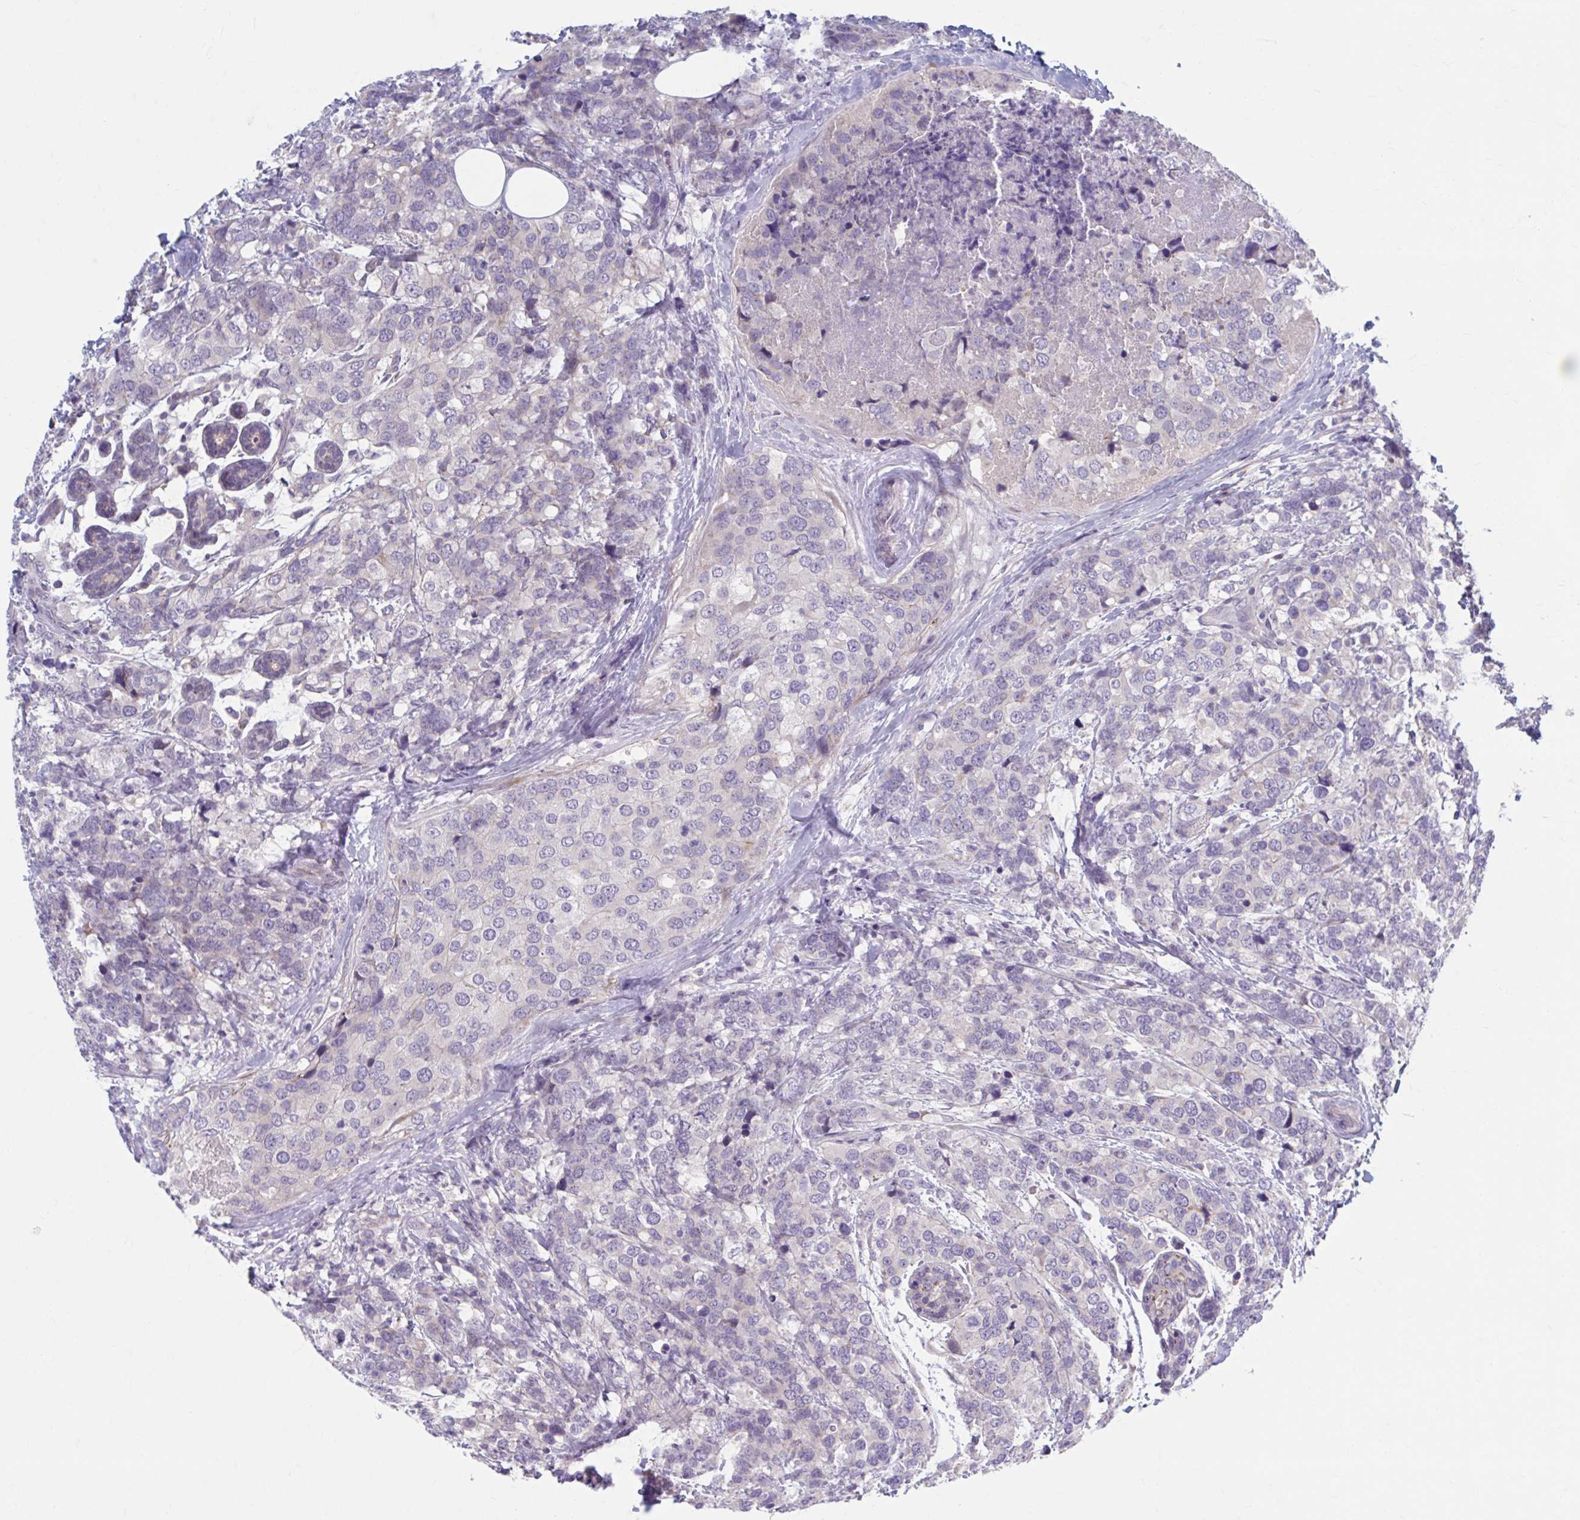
{"staining": {"intensity": "negative", "quantity": "none", "location": "none"}, "tissue": "breast cancer", "cell_type": "Tumor cells", "image_type": "cancer", "snomed": [{"axis": "morphology", "description": "Lobular carcinoma"}, {"axis": "topography", "description": "Breast"}], "caption": "Tumor cells are negative for protein expression in human lobular carcinoma (breast).", "gene": "CHST3", "patient": {"sex": "female", "age": 59}}